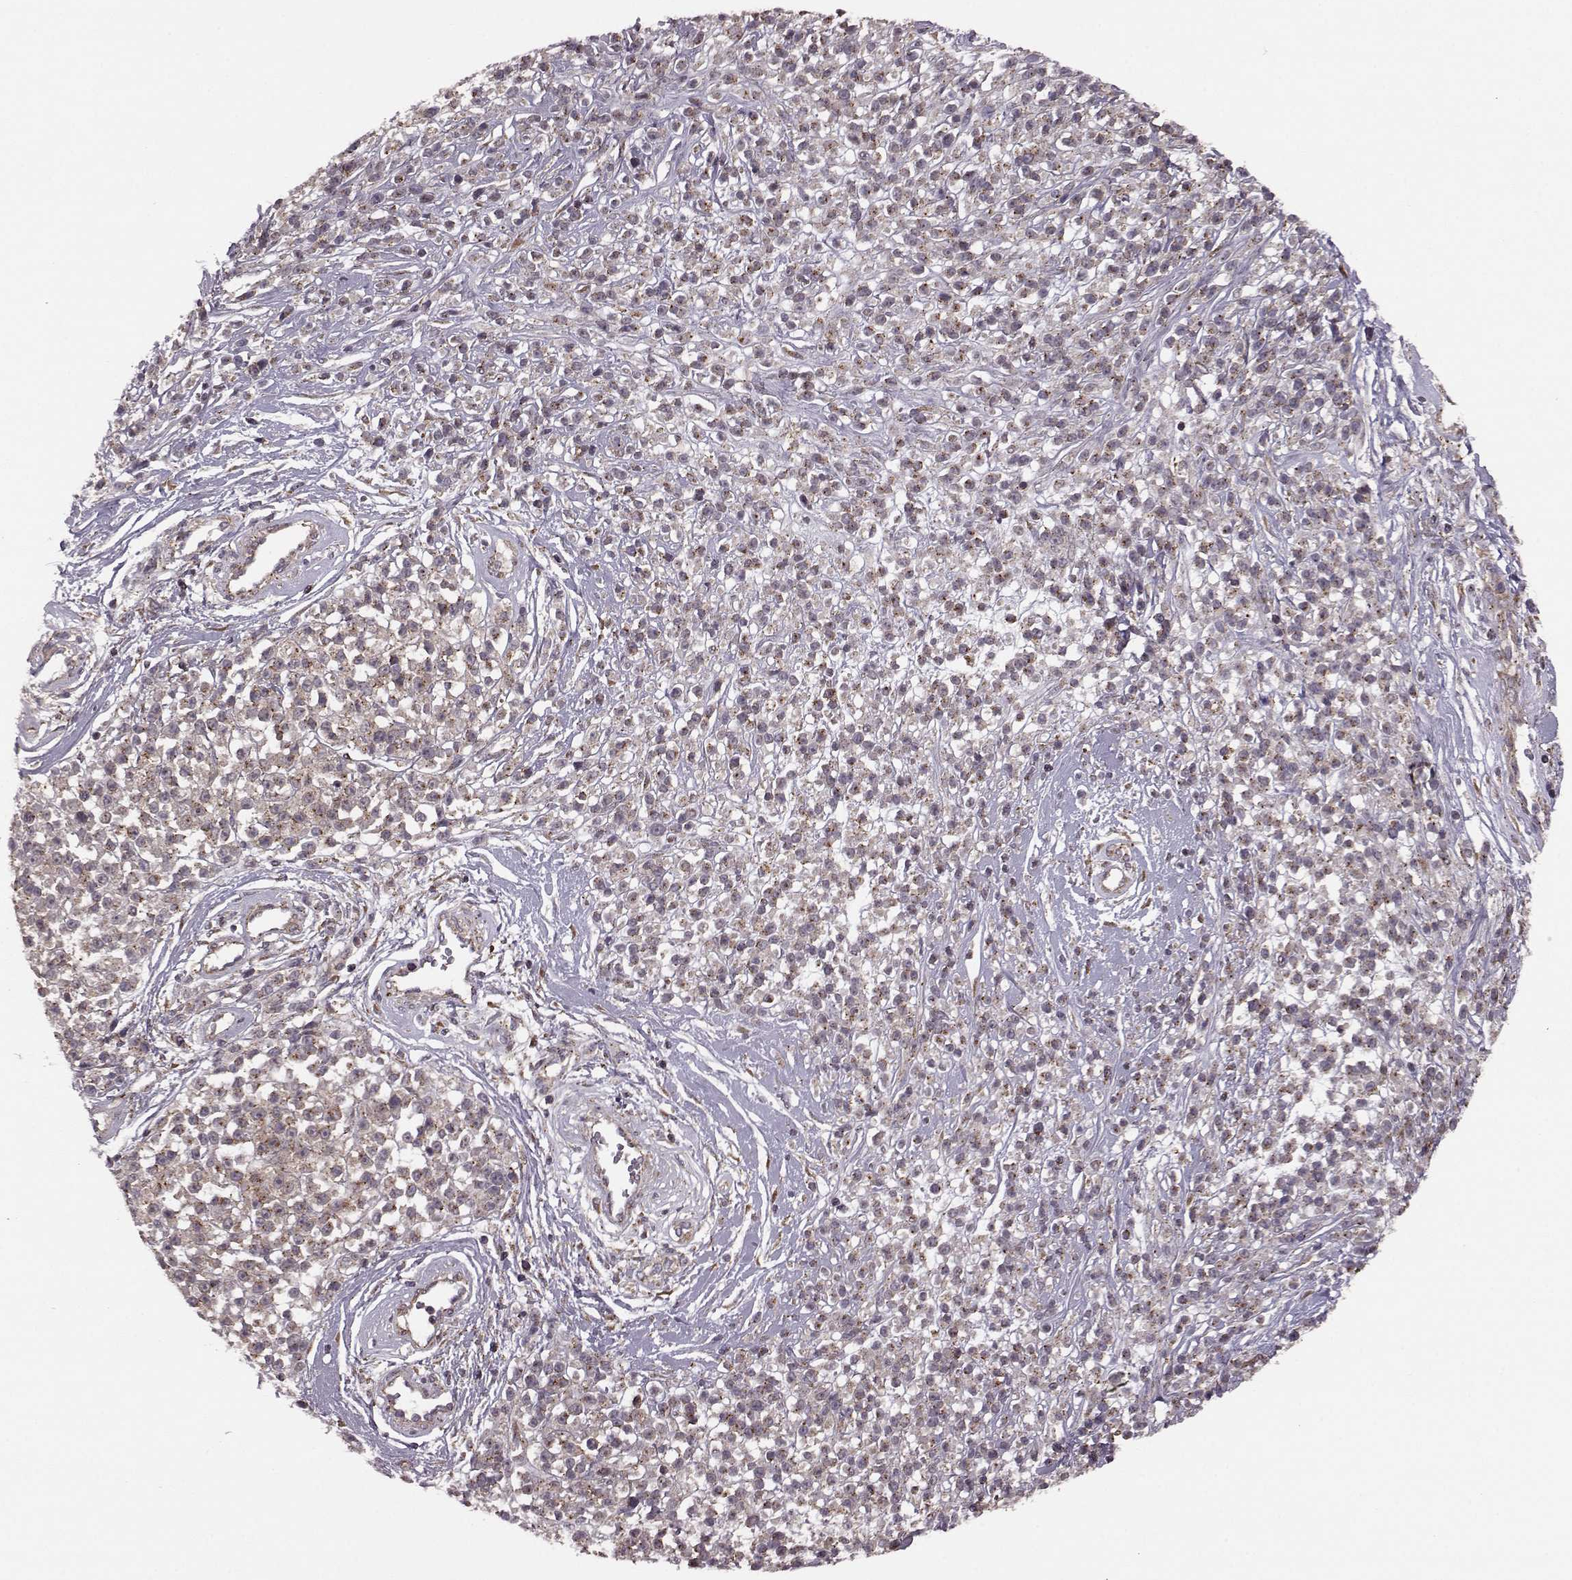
{"staining": {"intensity": "moderate", "quantity": ">75%", "location": "cytoplasmic/membranous"}, "tissue": "melanoma", "cell_type": "Tumor cells", "image_type": "cancer", "snomed": [{"axis": "morphology", "description": "Malignant melanoma, NOS"}, {"axis": "topography", "description": "Skin"}, {"axis": "topography", "description": "Skin of trunk"}], "caption": "Immunohistochemistry (IHC) staining of malignant melanoma, which exhibits medium levels of moderate cytoplasmic/membranous expression in approximately >75% of tumor cells indicating moderate cytoplasmic/membranous protein expression. The staining was performed using DAB (3,3'-diaminobenzidine) (brown) for protein detection and nuclei were counterstained in hematoxylin (blue).", "gene": "FNIP2", "patient": {"sex": "male", "age": 74}}